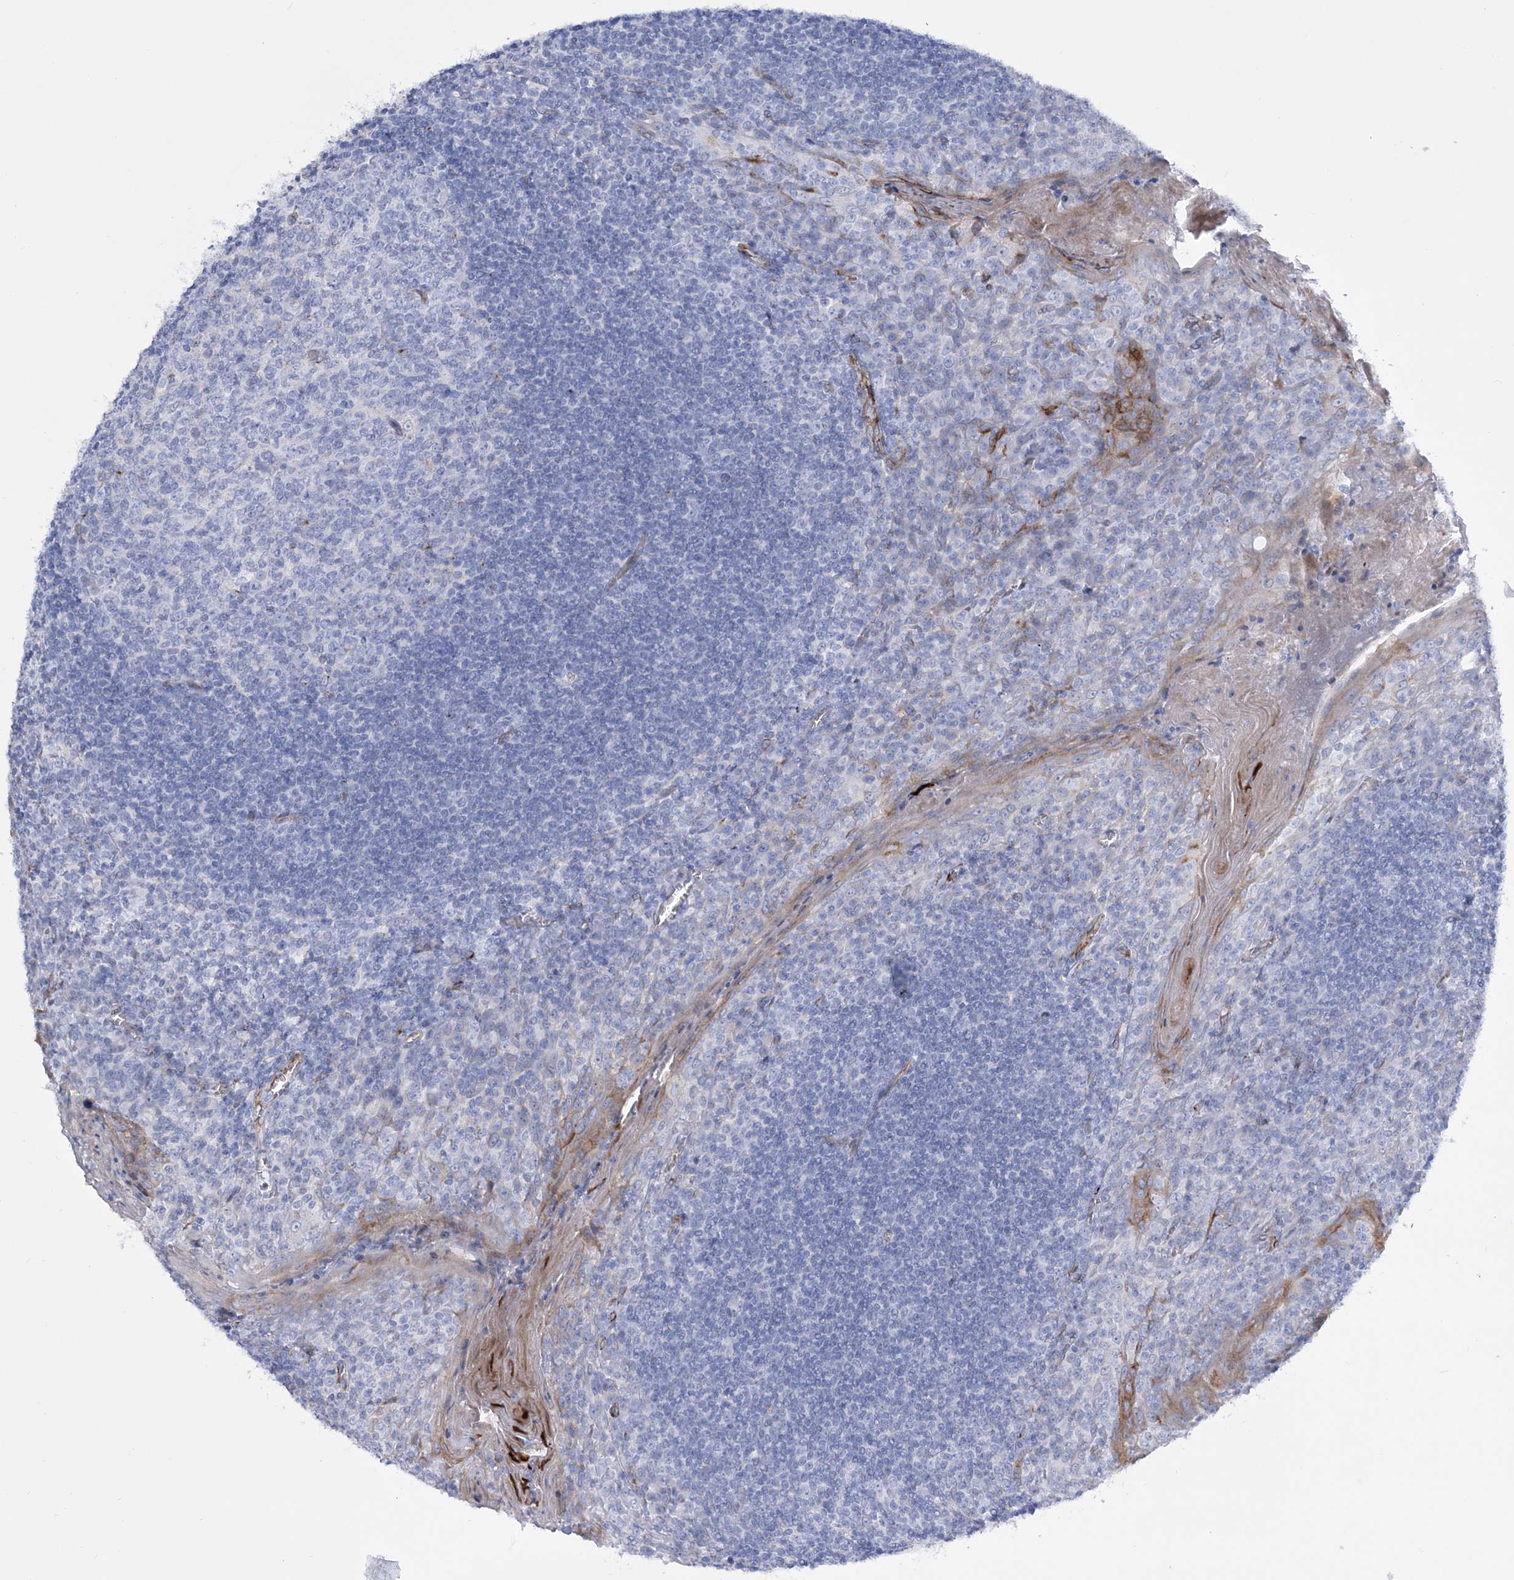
{"staining": {"intensity": "negative", "quantity": "none", "location": "none"}, "tissue": "tonsil", "cell_type": "Germinal center cells", "image_type": "normal", "snomed": [{"axis": "morphology", "description": "Normal tissue, NOS"}, {"axis": "topography", "description": "Tonsil"}], "caption": "An IHC micrograph of unremarkable tonsil is shown. There is no staining in germinal center cells of tonsil. (Brightfield microscopy of DAB (3,3'-diaminobenzidine) immunohistochemistry at high magnification).", "gene": "RAB11FIP5", "patient": {"sex": "male", "age": 27}}